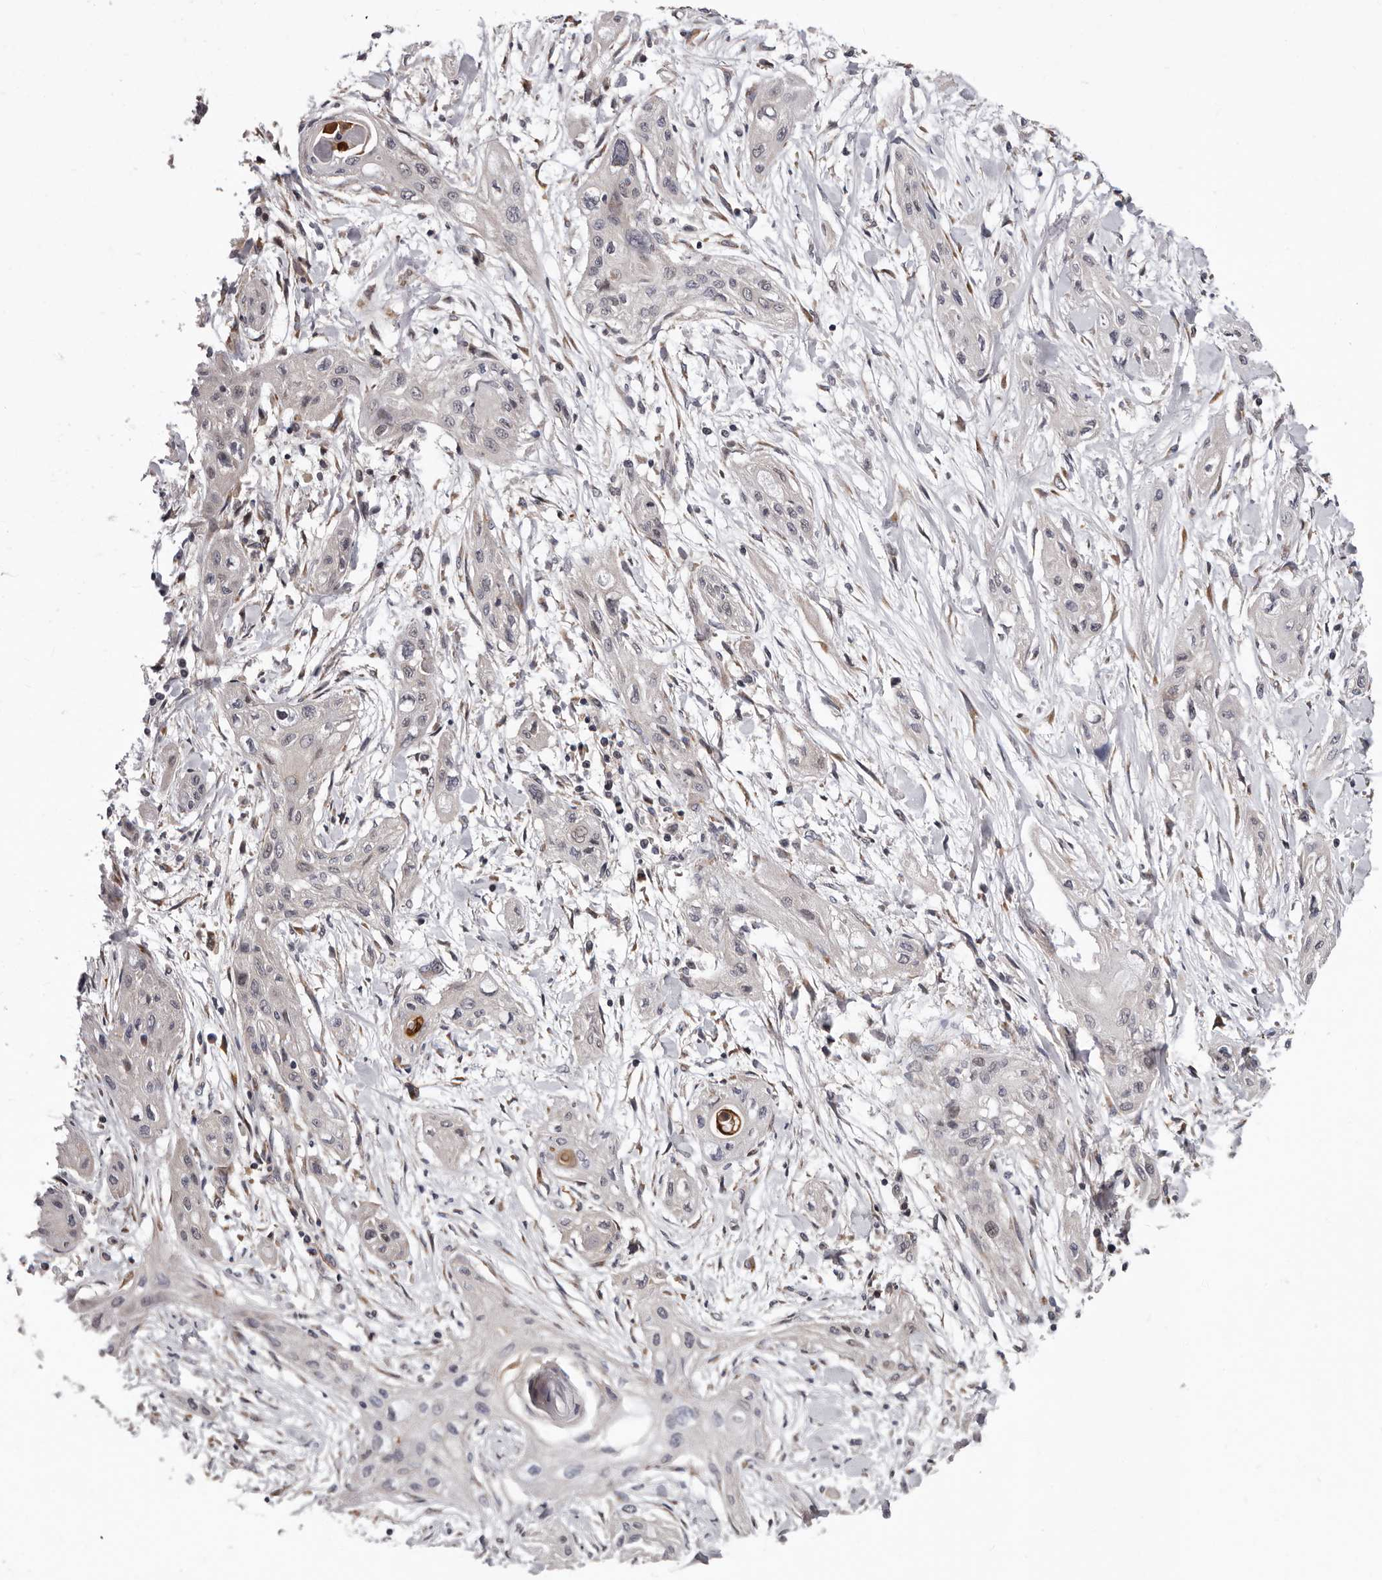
{"staining": {"intensity": "weak", "quantity": "<25%", "location": "cytoplasmic/membranous"}, "tissue": "lung cancer", "cell_type": "Tumor cells", "image_type": "cancer", "snomed": [{"axis": "morphology", "description": "Squamous cell carcinoma, NOS"}, {"axis": "topography", "description": "Lung"}], "caption": "Tumor cells are negative for brown protein staining in lung cancer (squamous cell carcinoma).", "gene": "MED8", "patient": {"sex": "female", "age": 47}}